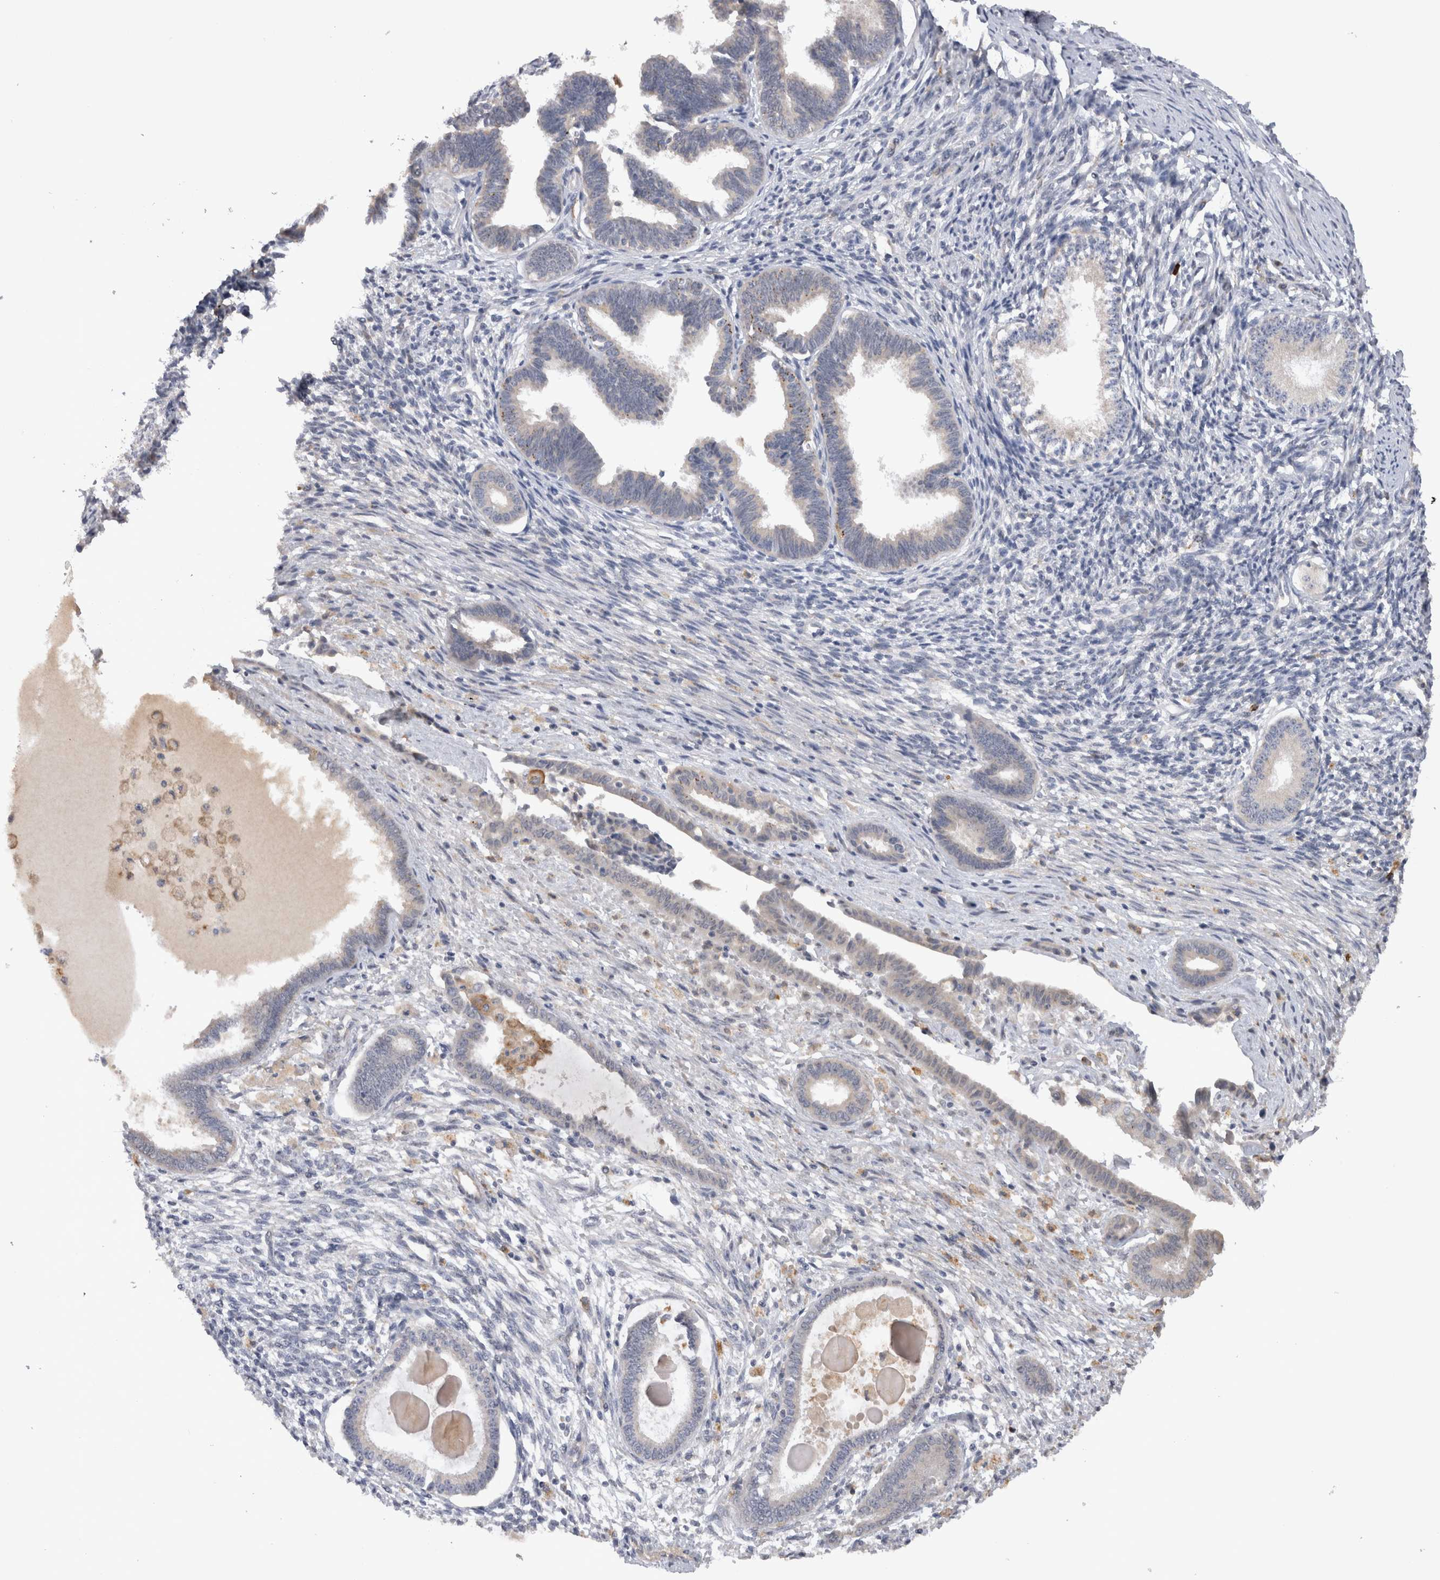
{"staining": {"intensity": "negative", "quantity": "none", "location": "none"}, "tissue": "endometrium", "cell_type": "Cells in endometrial stroma", "image_type": "normal", "snomed": [{"axis": "morphology", "description": "Normal tissue, NOS"}, {"axis": "topography", "description": "Endometrium"}], "caption": "Normal endometrium was stained to show a protein in brown. There is no significant staining in cells in endometrial stroma. (DAB (3,3'-diaminobenzidine) immunohistochemistry visualized using brightfield microscopy, high magnification).", "gene": "VSIG4", "patient": {"sex": "female", "age": 56}}